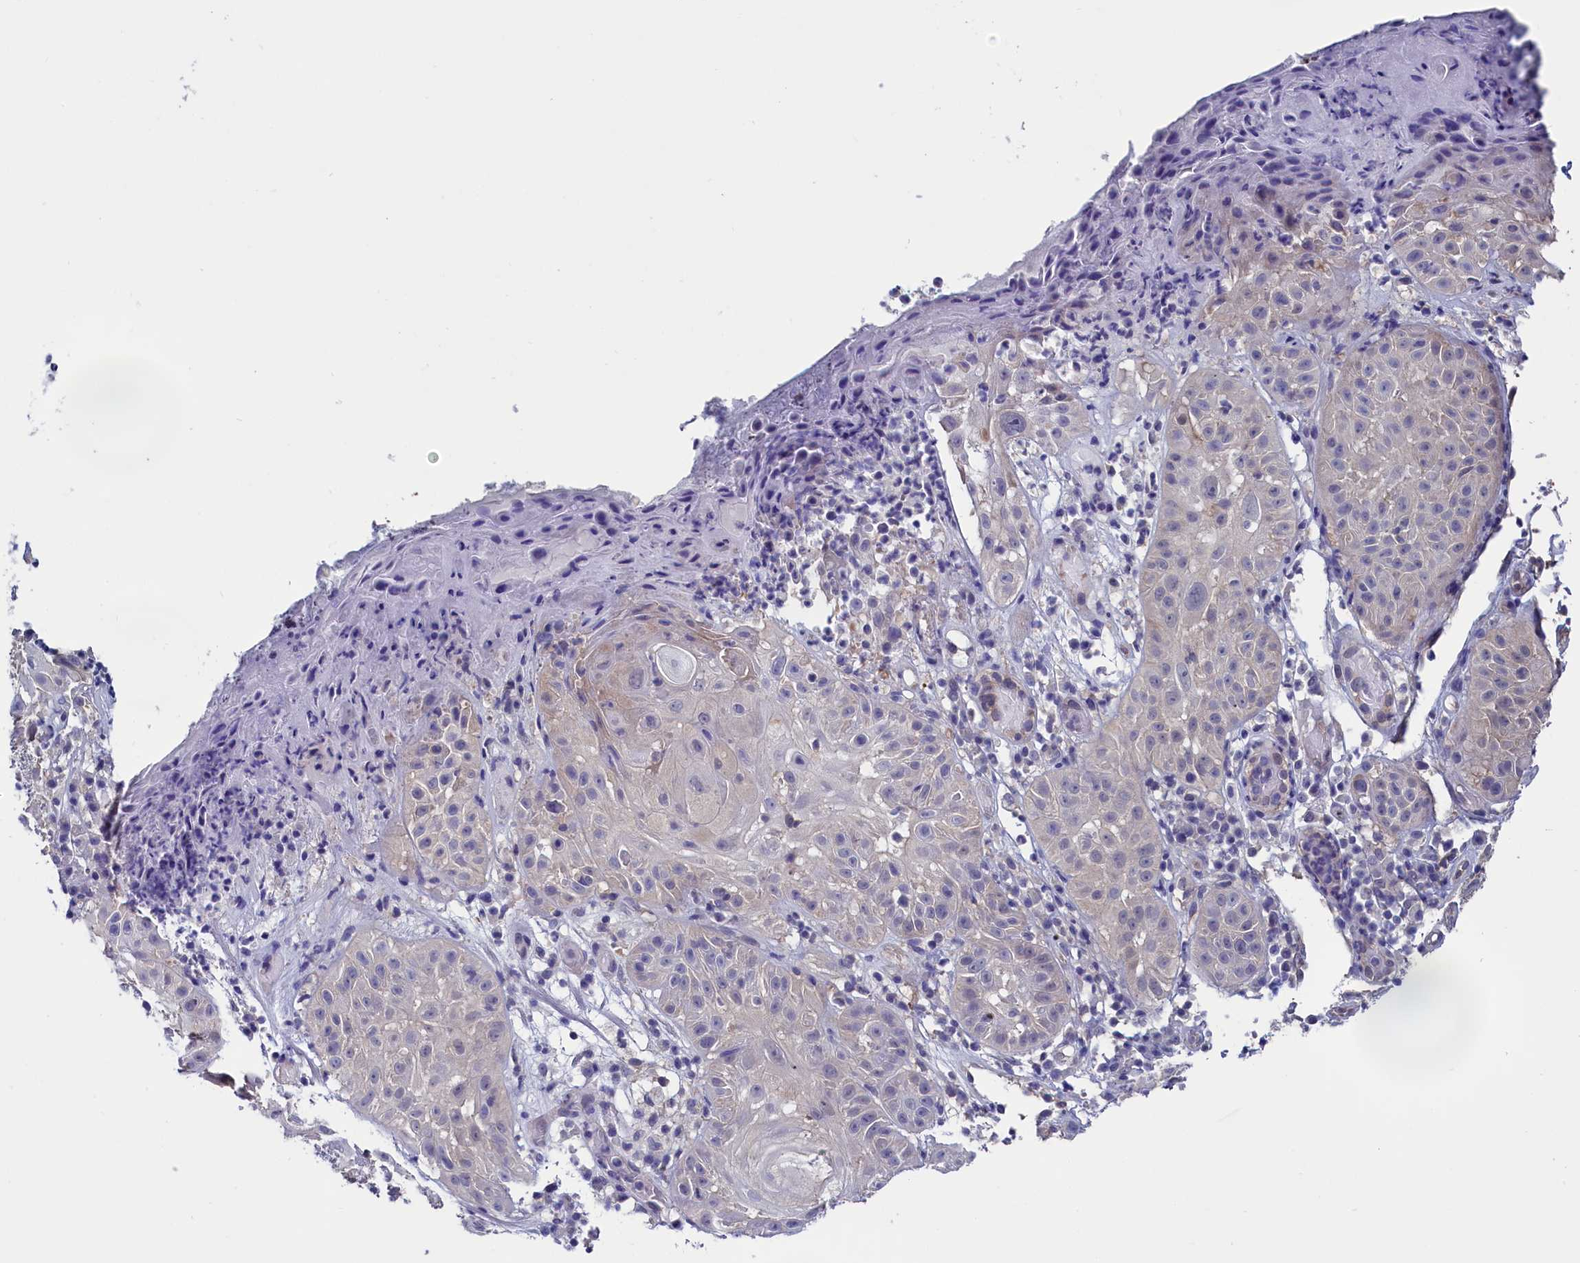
{"staining": {"intensity": "negative", "quantity": "none", "location": "none"}, "tissue": "skin cancer", "cell_type": "Tumor cells", "image_type": "cancer", "snomed": [{"axis": "morphology", "description": "Normal tissue, NOS"}, {"axis": "morphology", "description": "Basal cell carcinoma"}, {"axis": "topography", "description": "Skin"}], "caption": "This micrograph is of skin cancer stained with immunohistochemistry (IHC) to label a protein in brown with the nuclei are counter-stained blue. There is no staining in tumor cells.", "gene": "CIAPIN1", "patient": {"sex": "male", "age": 93}}